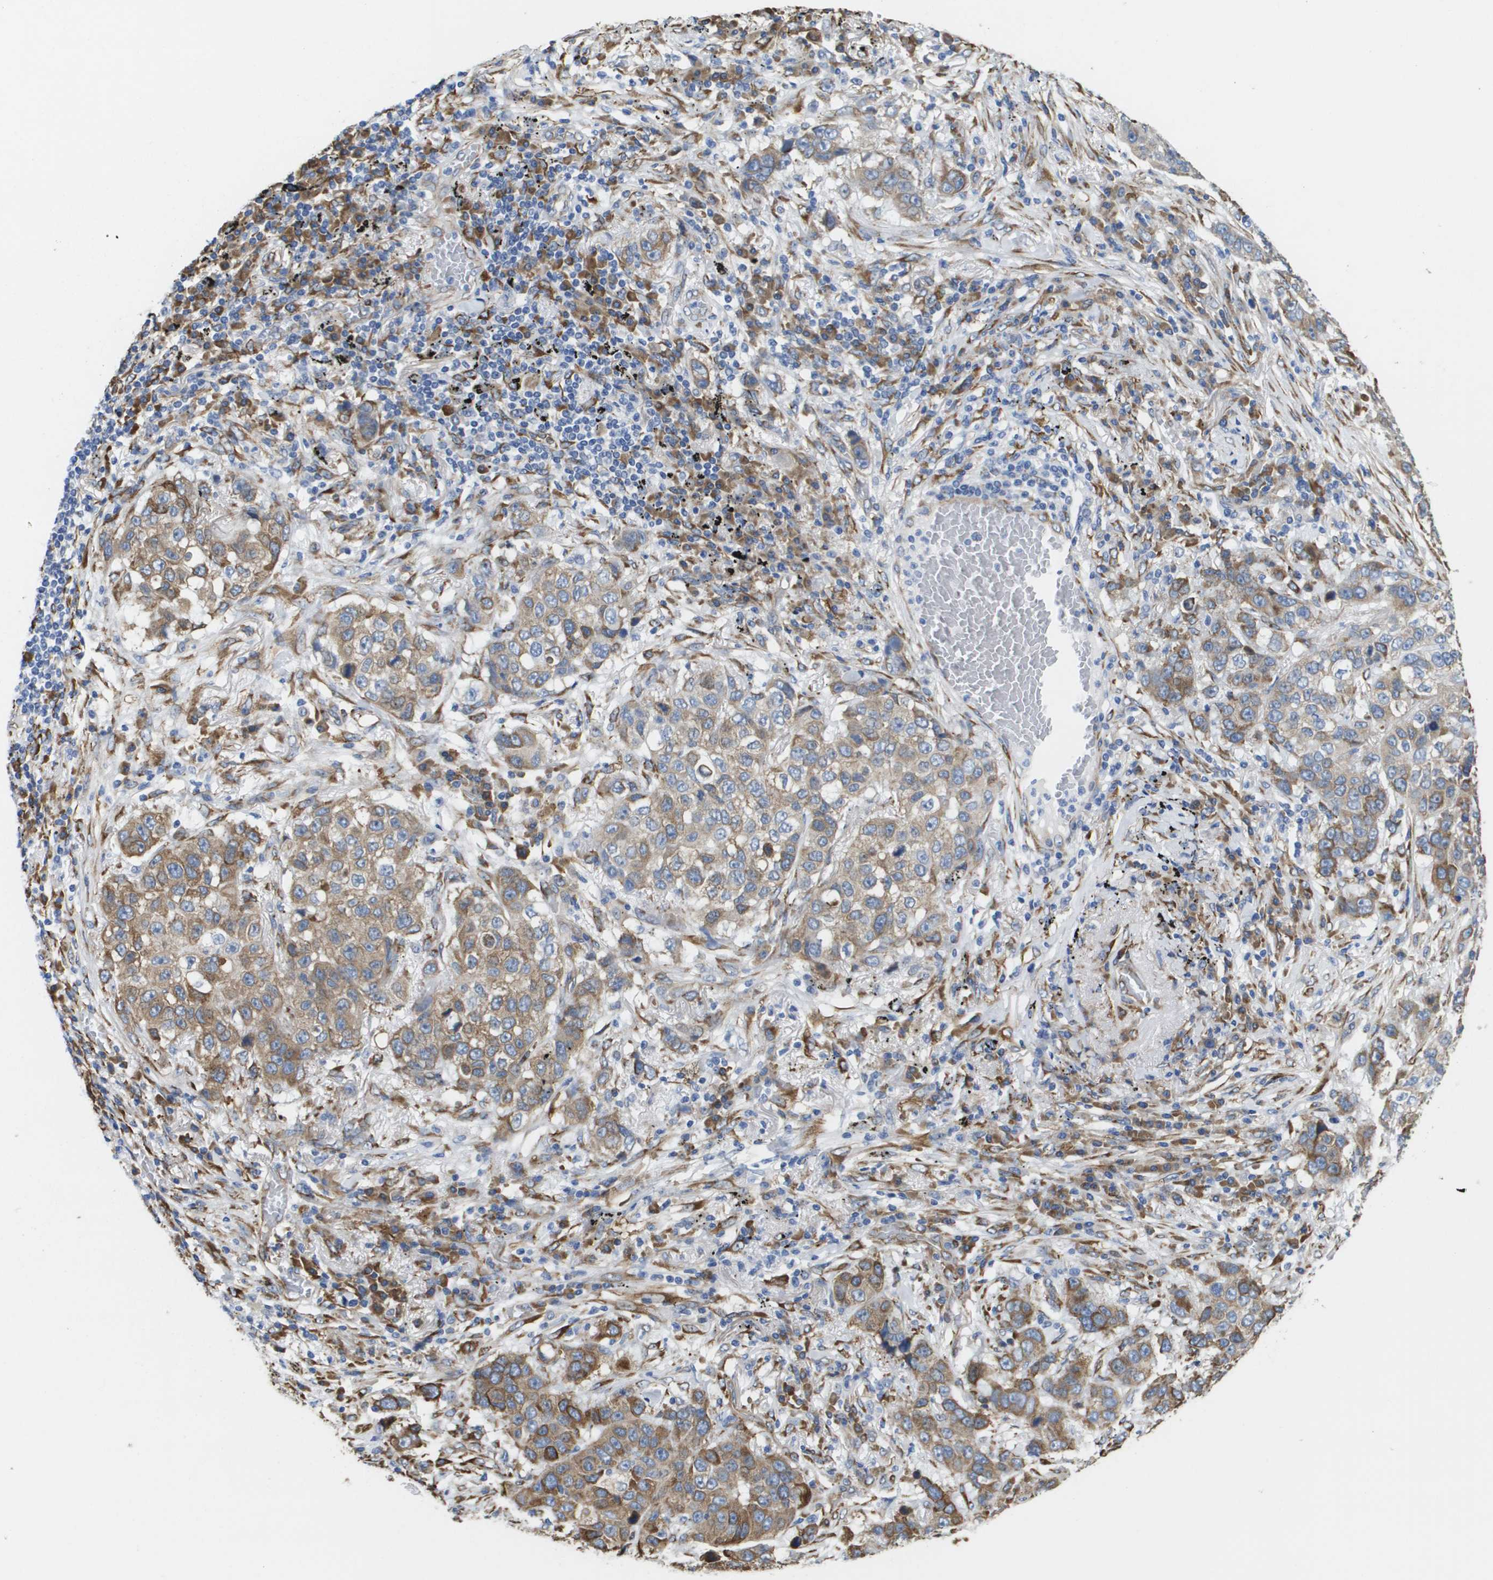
{"staining": {"intensity": "moderate", "quantity": ">75%", "location": "cytoplasmic/membranous"}, "tissue": "lung cancer", "cell_type": "Tumor cells", "image_type": "cancer", "snomed": [{"axis": "morphology", "description": "Squamous cell carcinoma, NOS"}, {"axis": "topography", "description": "Lung"}], "caption": "Immunohistochemistry (DAB) staining of human lung cancer exhibits moderate cytoplasmic/membranous protein expression in approximately >75% of tumor cells.", "gene": "ST3GAL2", "patient": {"sex": "male", "age": 57}}